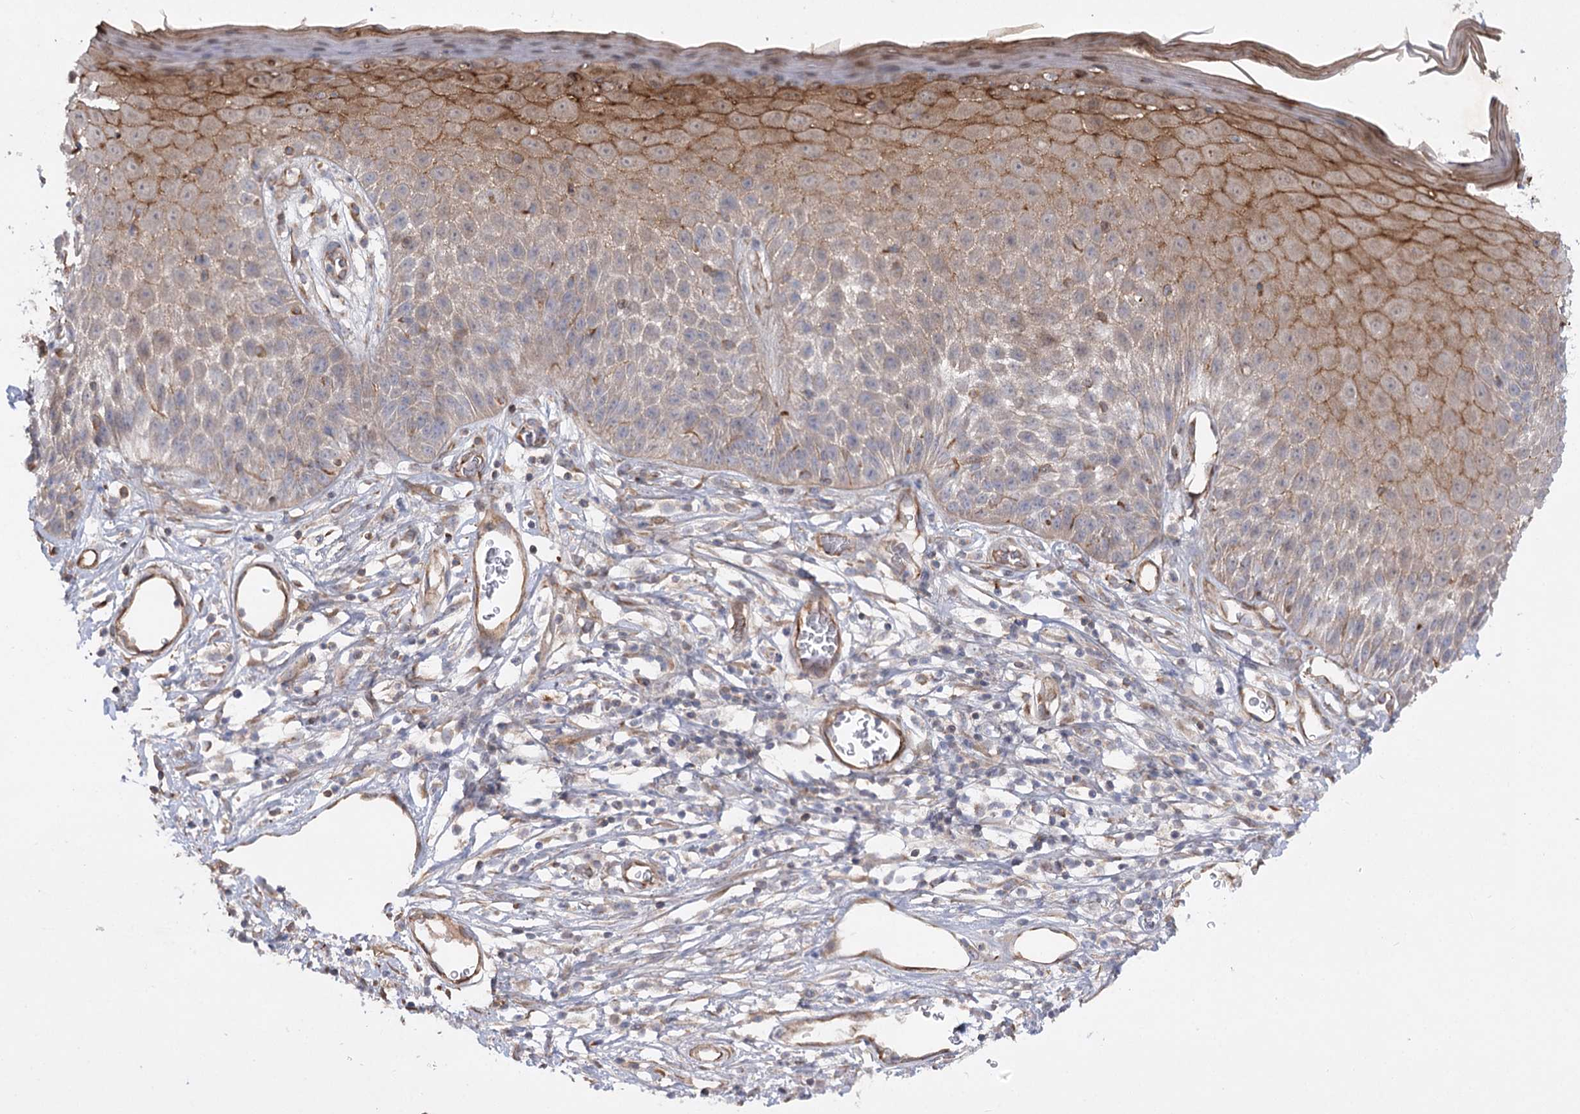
{"staining": {"intensity": "strong", "quantity": "25%-75%", "location": "cytoplasmic/membranous"}, "tissue": "skin", "cell_type": "Epidermal cells", "image_type": "normal", "snomed": [{"axis": "morphology", "description": "Normal tissue, NOS"}, {"axis": "topography", "description": "Vulva"}], "caption": "Immunohistochemical staining of normal skin shows strong cytoplasmic/membranous protein positivity in about 25%-75% of epidermal cells.", "gene": "KIAA0825", "patient": {"sex": "female", "age": 68}}